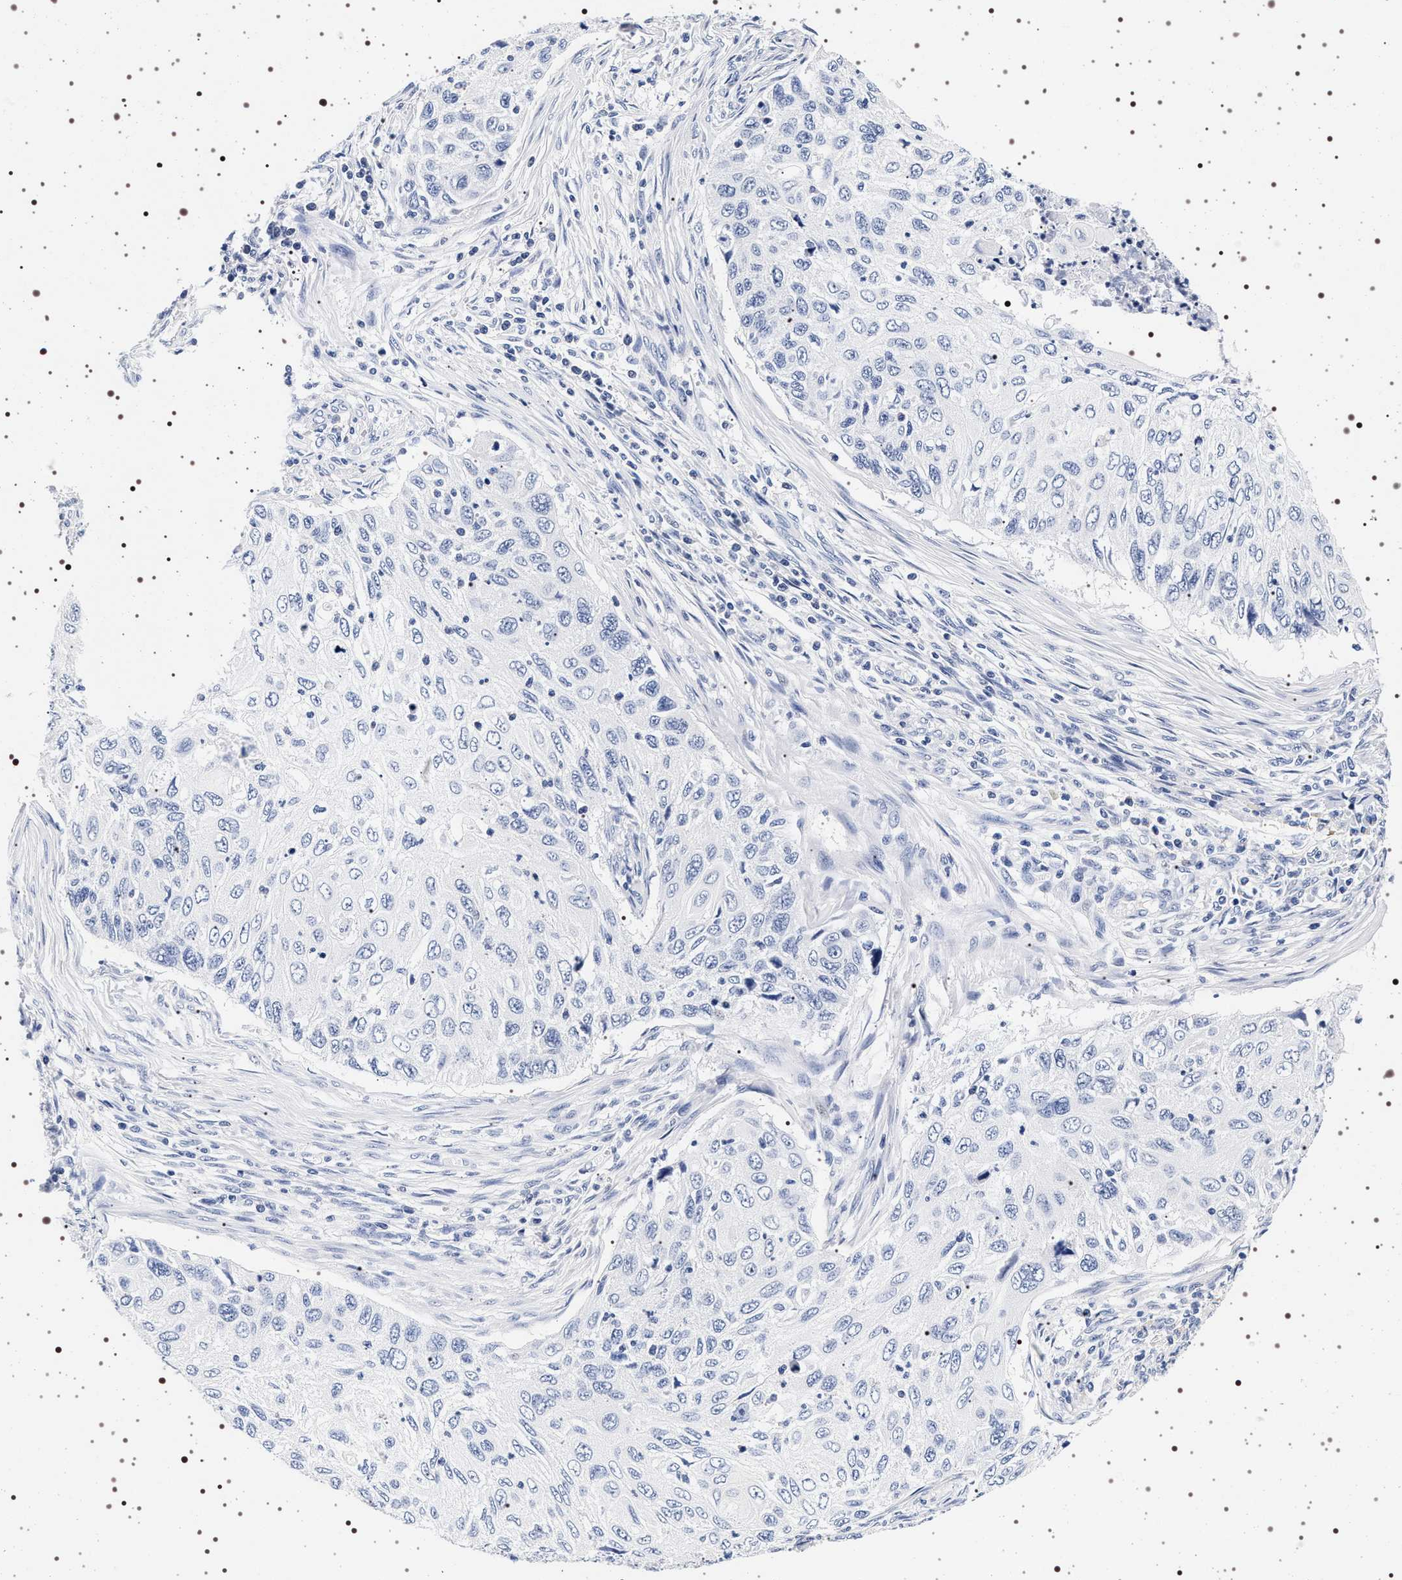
{"staining": {"intensity": "negative", "quantity": "none", "location": "none"}, "tissue": "cervical cancer", "cell_type": "Tumor cells", "image_type": "cancer", "snomed": [{"axis": "morphology", "description": "Squamous cell carcinoma, NOS"}, {"axis": "topography", "description": "Cervix"}], "caption": "Photomicrograph shows no significant protein expression in tumor cells of cervical cancer. The staining is performed using DAB brown chromogen with nuclei counter-stained in using hematoxylin.", "gene": "SYN1", "patient": {"sex": "female", "age": 70}}